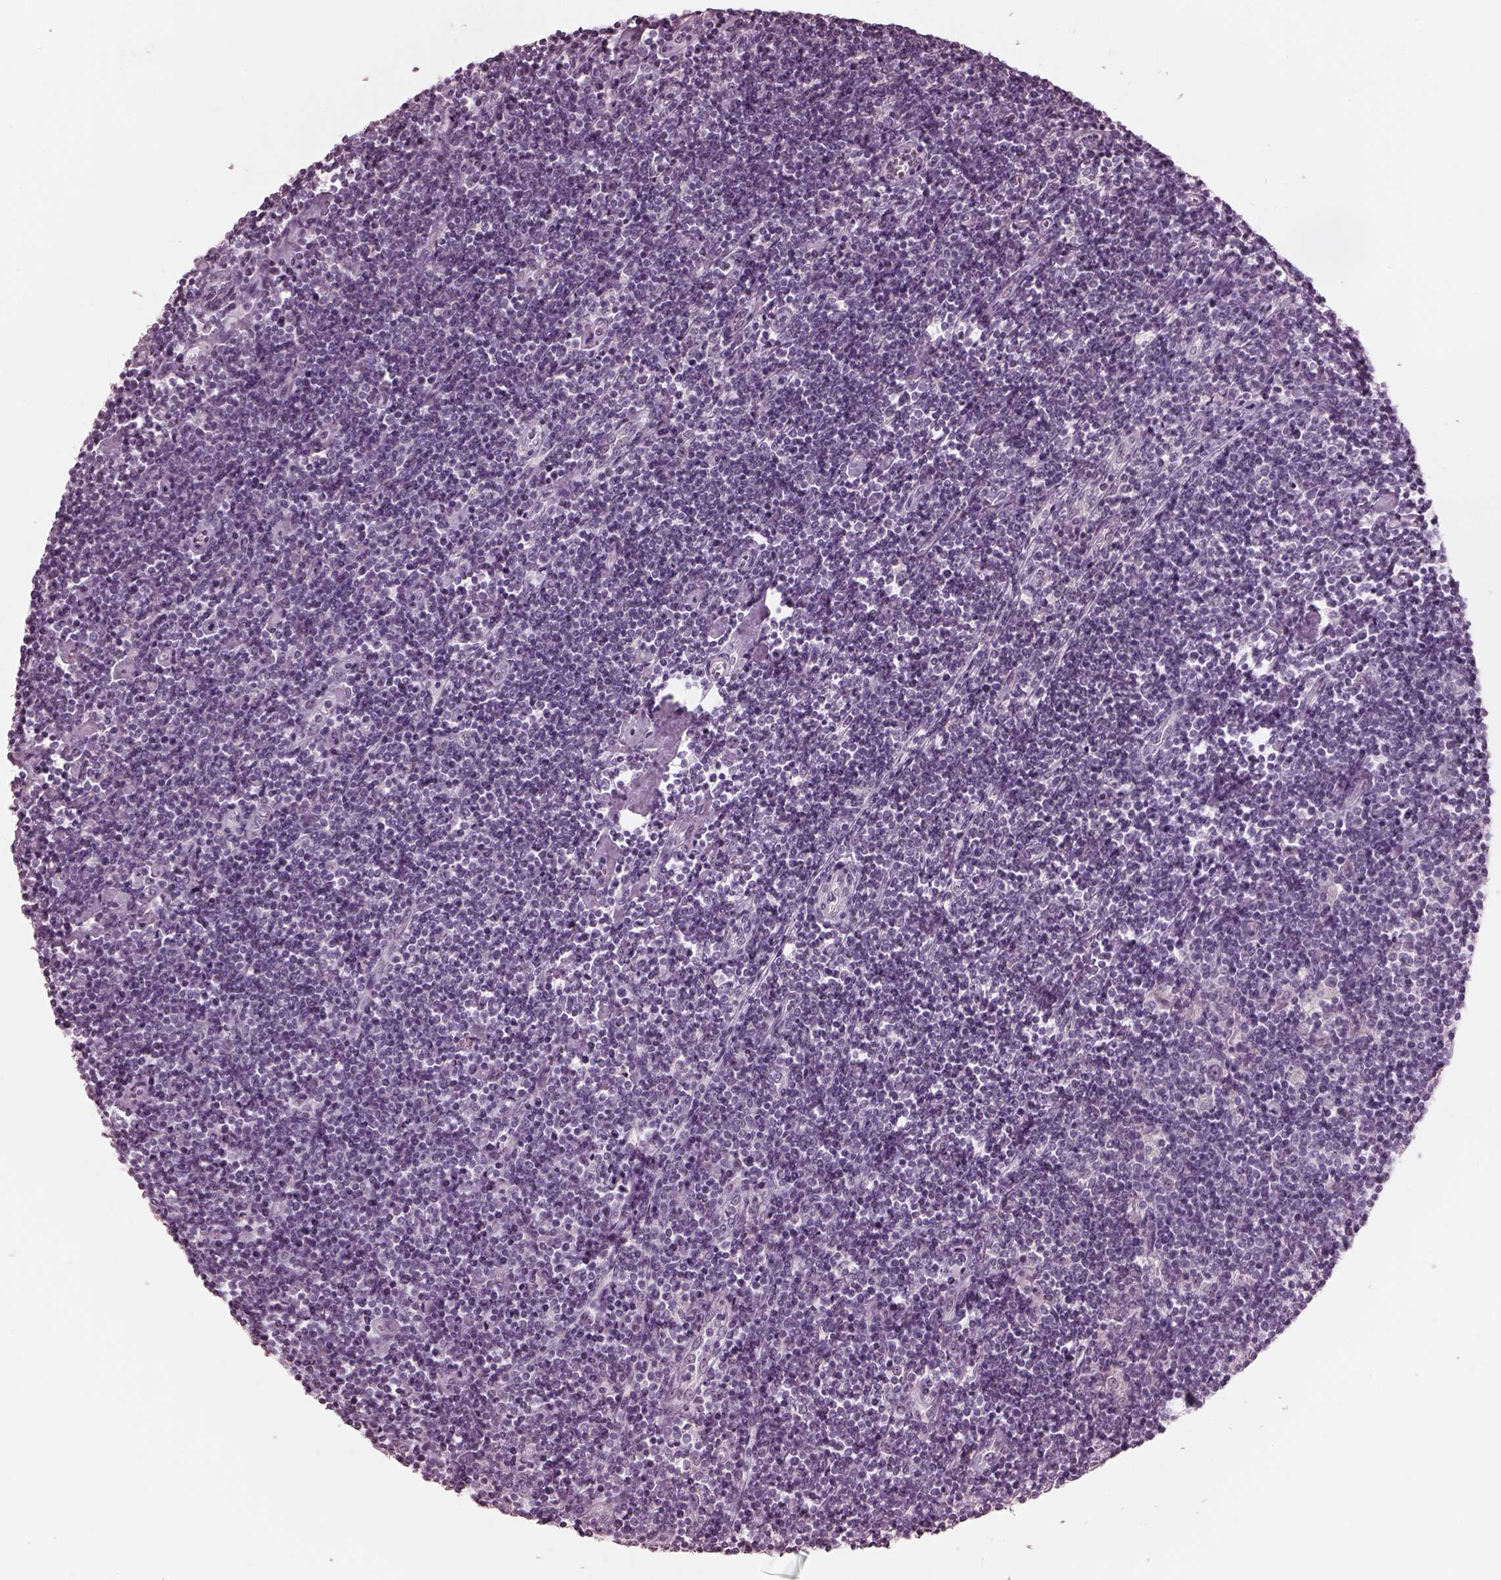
{"staining": {"intensity": "negative", "quantity": "none", "location": "none"}, "tissue": "lymphoma", "cell_type": "Tumor cells", "image_type": "cancer", "snomed": [{"axis": "morphology", "description": "Hodgkin's disease, NOS"}, {"axis": "topography", "description": "Lymph node"}], "caption": "An image of human lymphoma is negative for staining in tumor cells.", "gene": "GARIN4", "patient": {"sex": "male", "age": 40}}